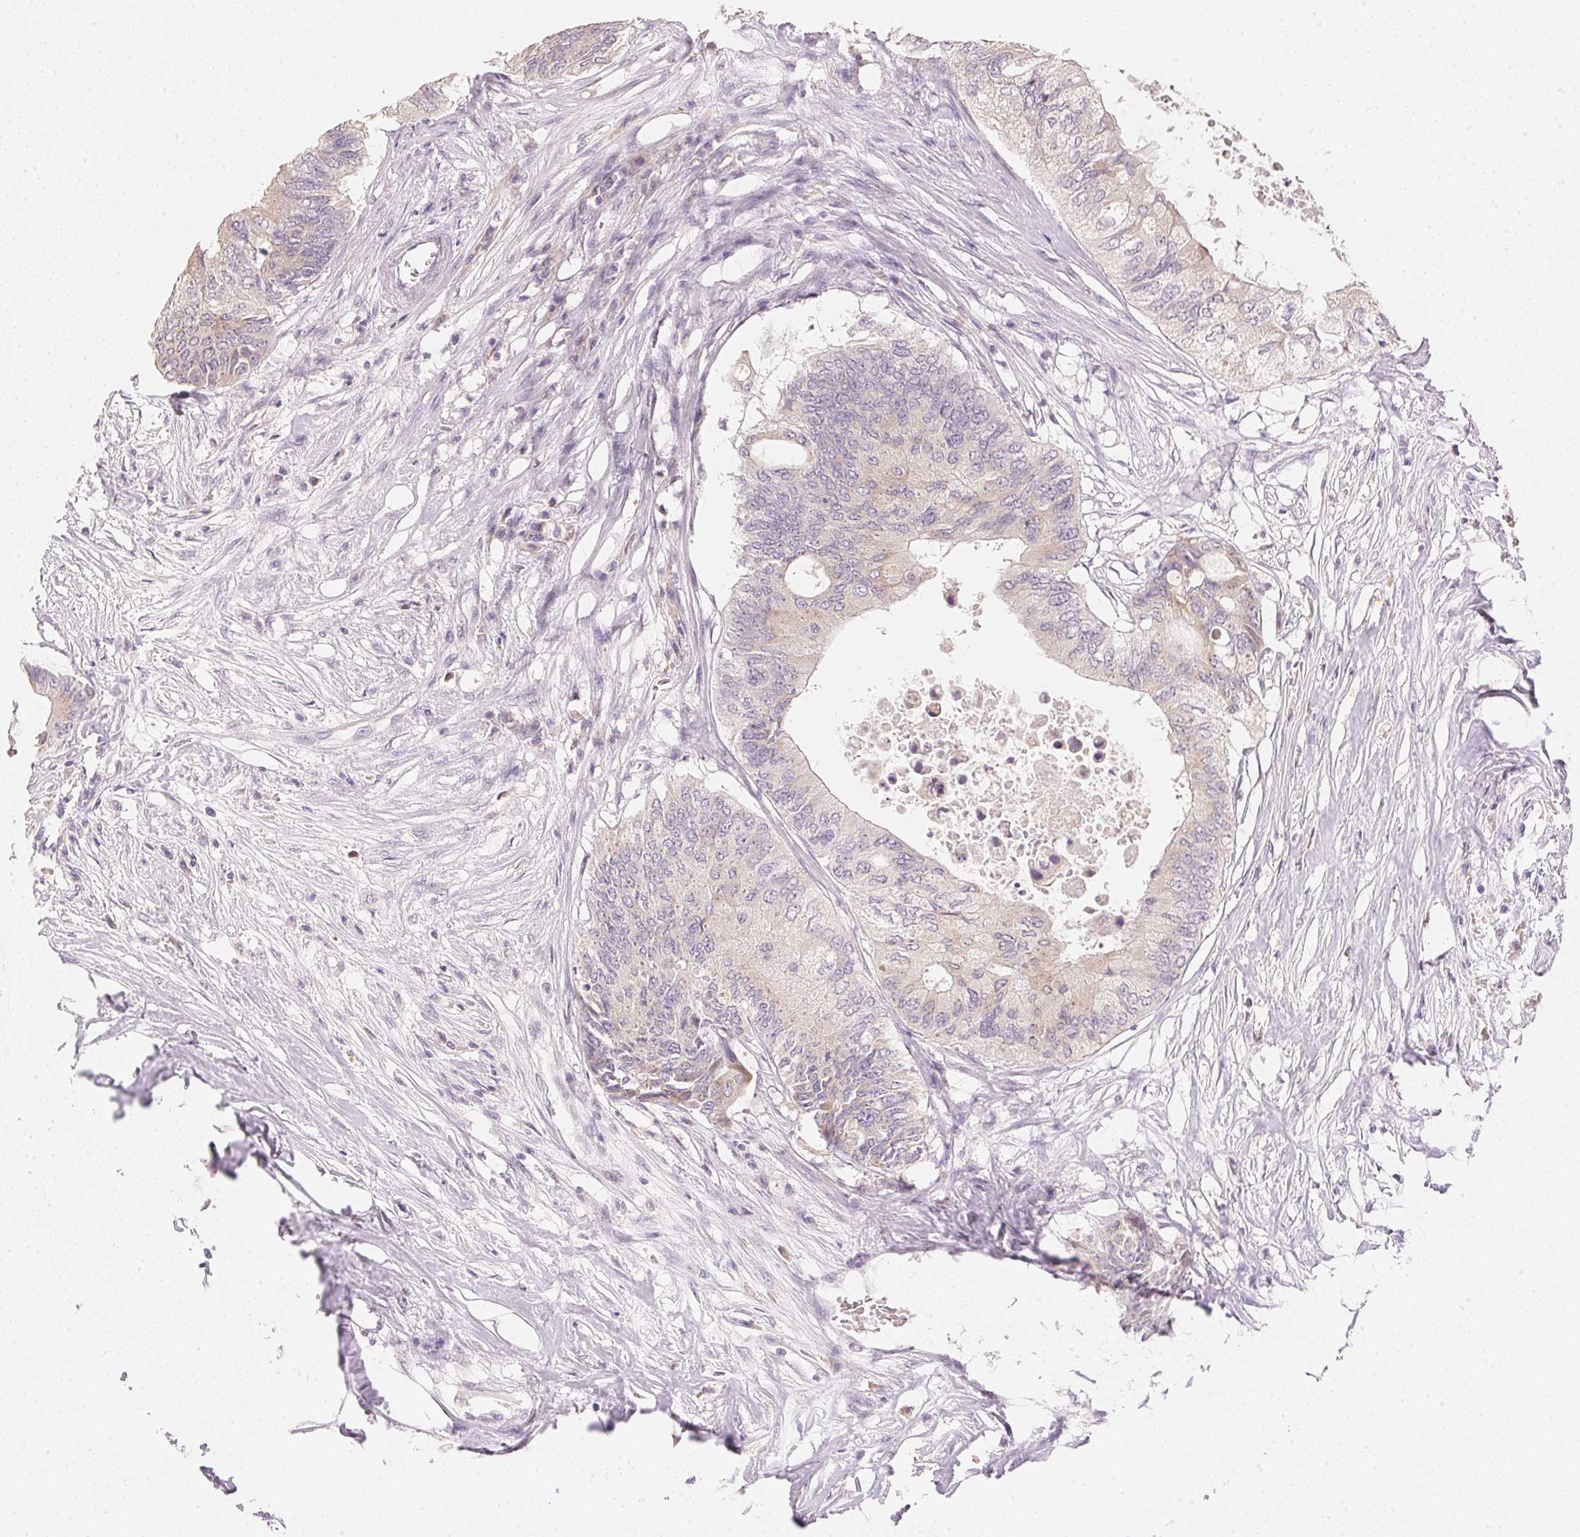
{"staining": {"intensity": "weak", "quantity": "<25%", "location": "cytoplasmic/membranous"}, "tissue": "colorectal cancer", "cell_type": "Tumor cells", "image_type": "cancer", "snomed": [{"axis": "morphology", "description": "Adenocarcinoma, NOS"}, {"axis": "topography", "description": "Colon"}], "caption": "Protein analysis of colorectal cancer (adenocarcinoma) displays no significant positivity in tumor cells.", "gene": "DHCR24", "patient": {"sex": "male", "age": 71}}